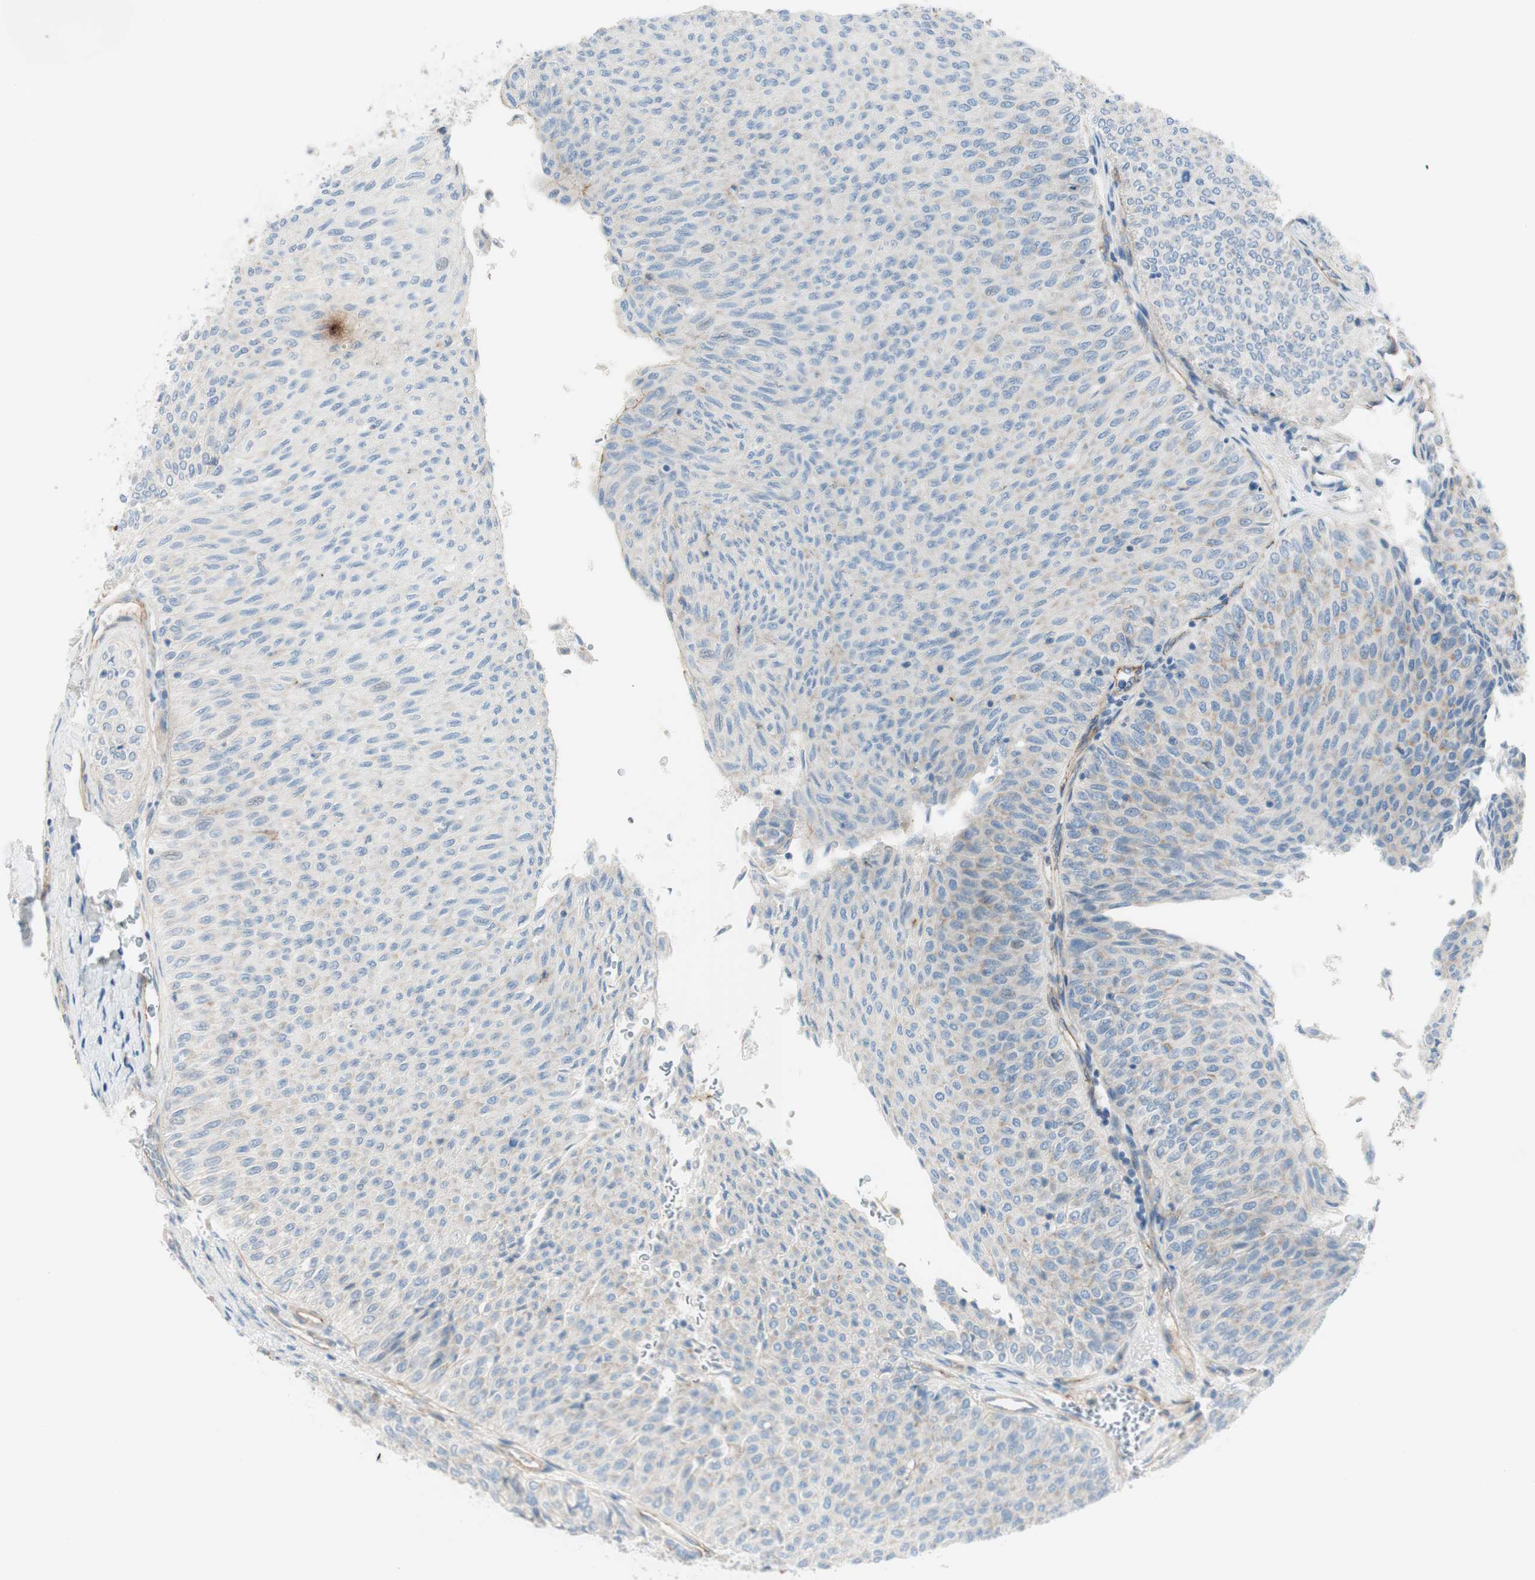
{"staining": {"intensity": "weak", "quantity": "25%-75%", "location": "cytoplasmic/membranous"}, "tissue": "urothelial cancer", "cell_type": "Tumor cells", "image_type": "cancer", "snomed": [{"axis": "morphology", "description": "Urothelial carcinoma, Low grade"}, {"axis": "topography", "description": "Urinary bladder"}], "caption": "Urothelial carcinoma (low-grade) was stained to show a protein in brown. There is low levels of weak cytoplasmic/membranous staining in approximately 25%-75% of tumor cells. (Brightfield microscopy of DAB IHC at high magnification).", "gene": "TJP1", "patient": {"sex": "male", "age": 78}}